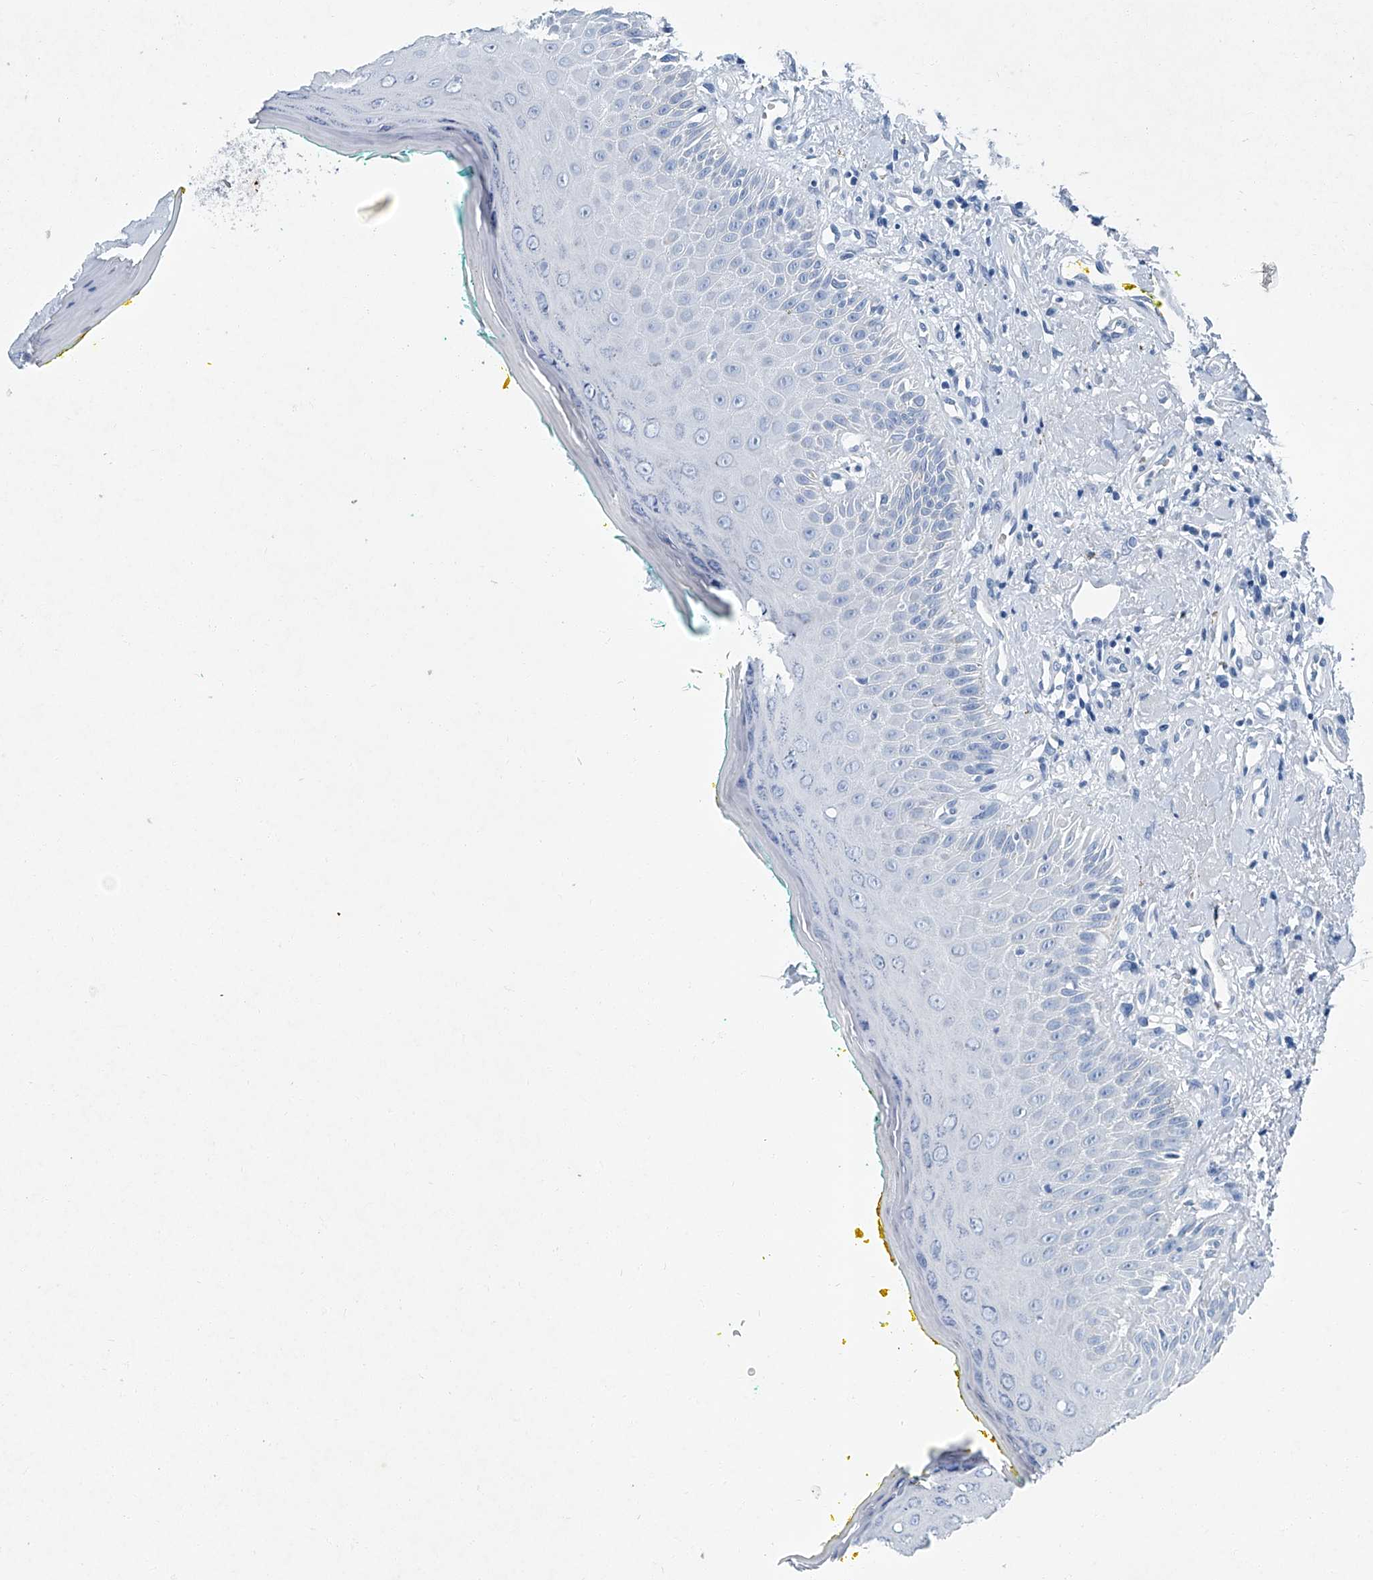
{"staining": {"intensity": "negative", "quantity": "none", "location": "none"}, "tissue": "oral mucosa", "cell_type": "Squamous epithelial cells", "image_type": "normal", "snomed": [{"axis": "morphology", "description": "Normal tissue, NOS"}, {"axis": "topography", "description": "Oral tissue"}], "caption": "Unremarkable oral mucosa was stained to show a protein in brown. There is no significant positivity in squamous epithelial cells.", "gene": "CYP2A7", "patient": {"sex": "female", "age": 70}}